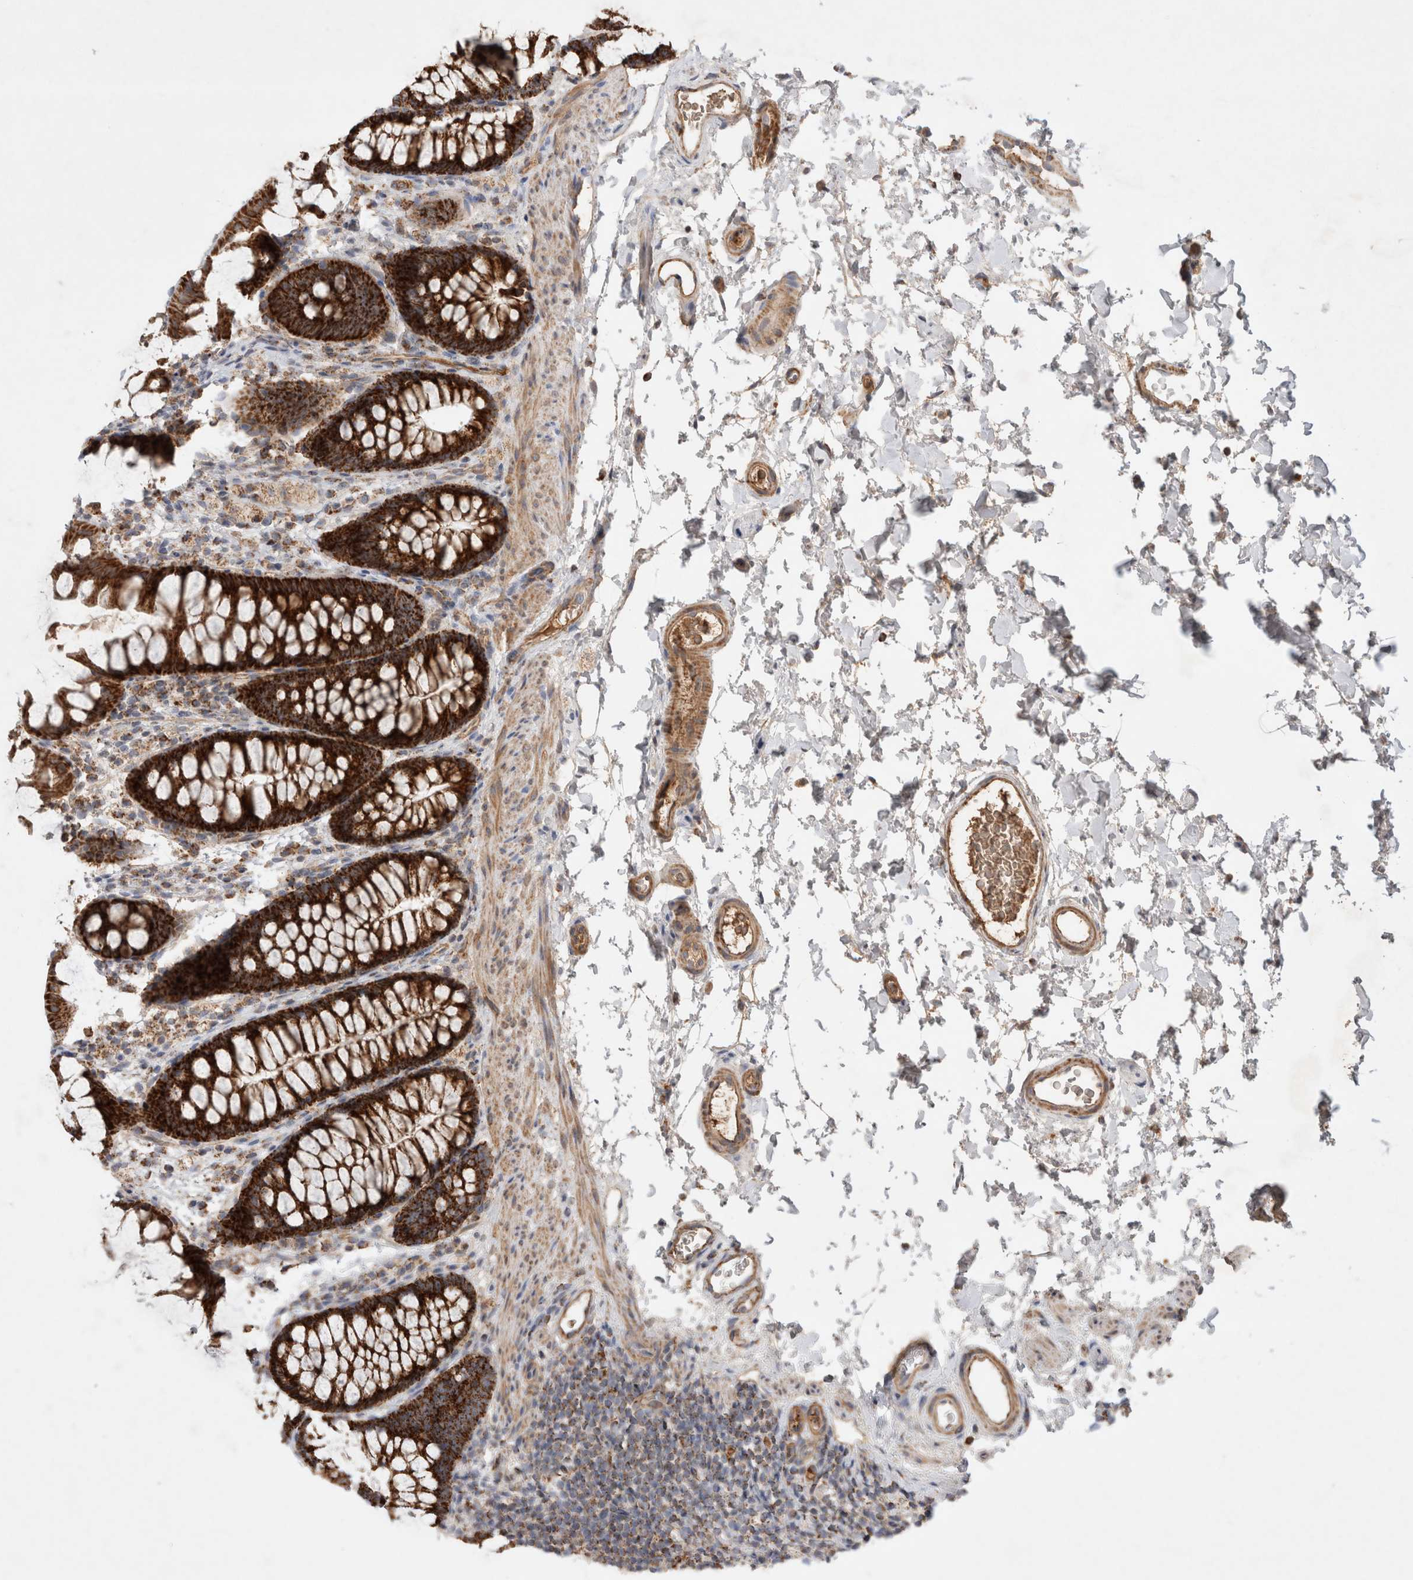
{"staining": {"intensity": "moderate", "quantity": ">75%", "location": "cytoplasmic/membranous"}, "tissue": "colon", "cell_type": "Endothelial cells", "image_type": "normal", "snomed": [{"axis": "morphology", "description": "Normal tissue, NOS"}, {"axis": "topography", "description": "Colon"}], "caption": "IHC (DAB) staining of benign human colon displays moderate cytoplasmic/membranous protein staining in about >75% of endothelial cells.", "gene": "MRPS28", "patient": {"sex": "female", "age": 62}}